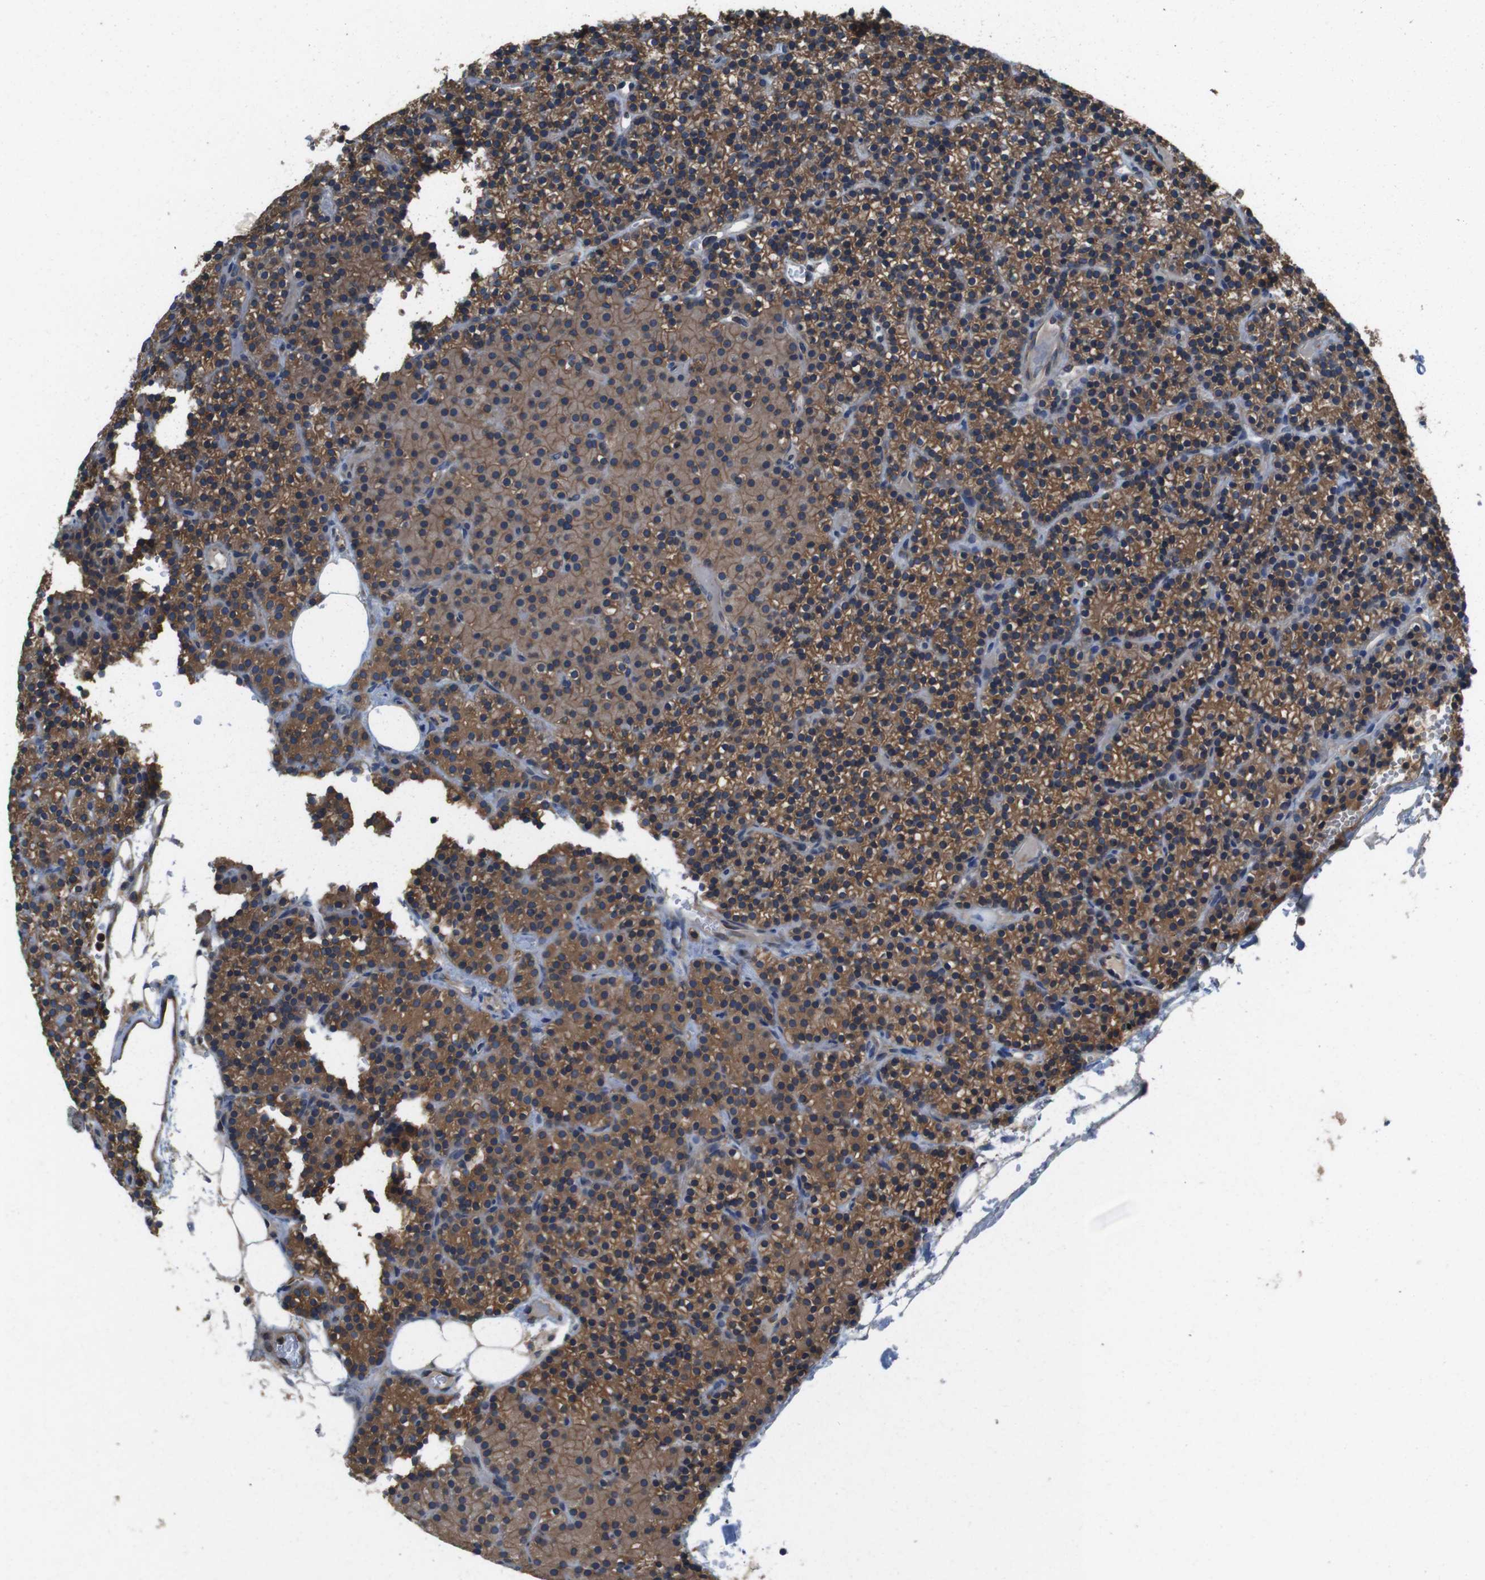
{"staining": {"intensity": "moderate", "quantity": ">75%", "location": "cytoplasmic/membranous"}, "tissue": "parathyroid gland", "cell_type": "Glandular cells", "image_type": "normal", "snomed": [{"axis": "morphology", "description": "Normal tissue, NOS"}, {"axis": "morphology", "description": "Hyperplasia, NOS"}, {"axis": "topography", "description": "Parathyroid gland"}], "caption": "DAB immunohistochemical staining of benign human parathyroid gland shows moderate cytoplasmic/membranous protein positivity in approximately >75% of glandular cells. (Stains: DAB (3,3'-diaminobenzidine) in brown, nuclei in blue, Microscopy: brightfield microscopy at high magnification).", "gene": "DCTN1", "patient": {"sex": "male", "age": 44}}